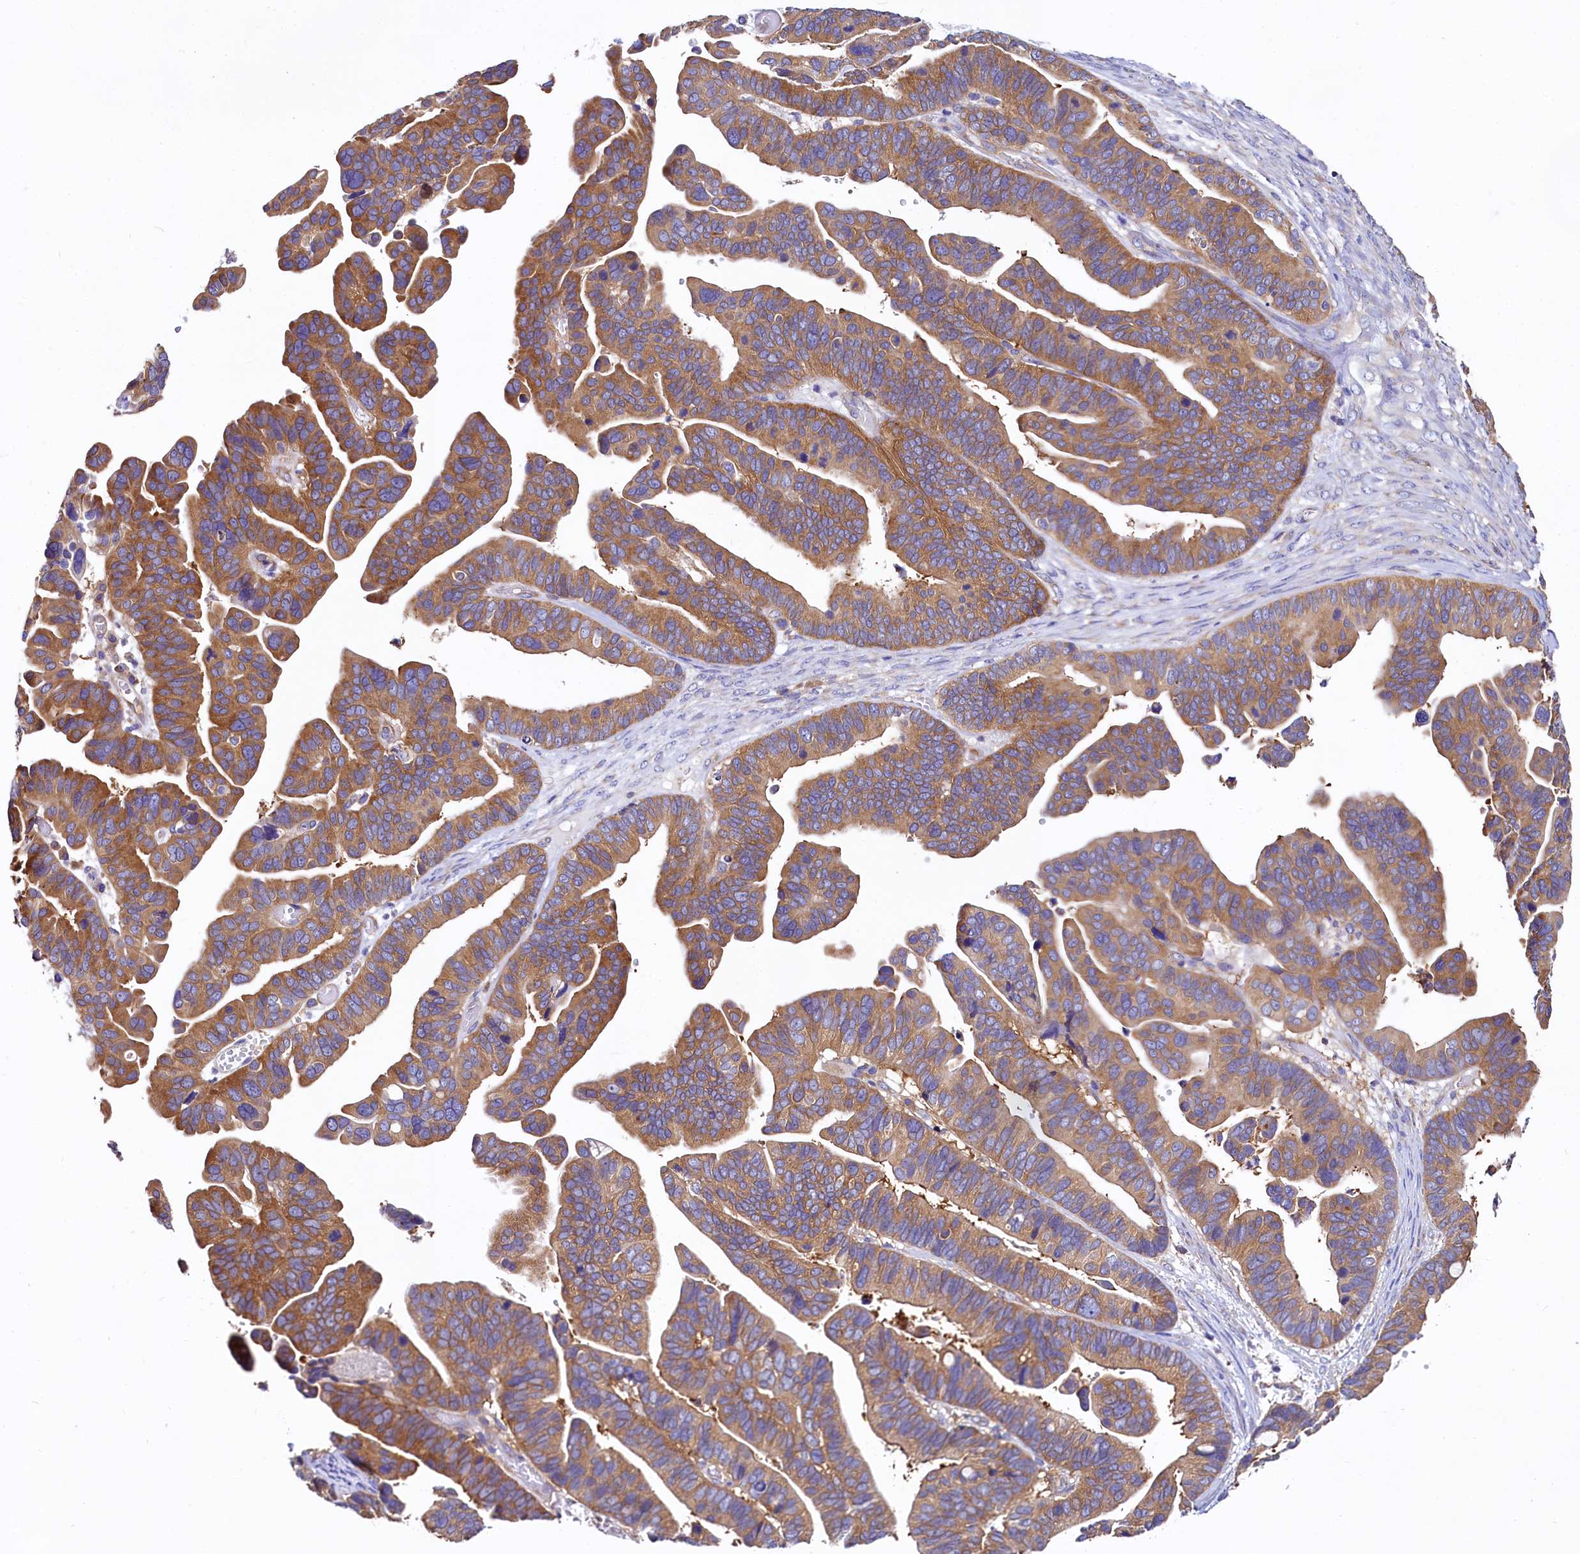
{"staining": {"intensity": "moderate", "quantity": ">75%", "location": "cytoplasmic/membranous"}, "tissue": "ovarian cancer", "cell_type": "Tumor cells", "image_type": "cancer", "snomed": [{"axis": "morphology", "description": "Cystadenocarcinoma, serous, NOS"}, {"axis": "topography", "description": "Ovary"}], "caption": "Tumor cells demonstrate moderate cytoplasmic/membranous staining in approximately >75% of cells in ovarian cancer. (DAB IHC, brown staining for protein, blue staining for nuclei).", "gene": "QARS1", "patient": {"sex": "female", "age": 56}}